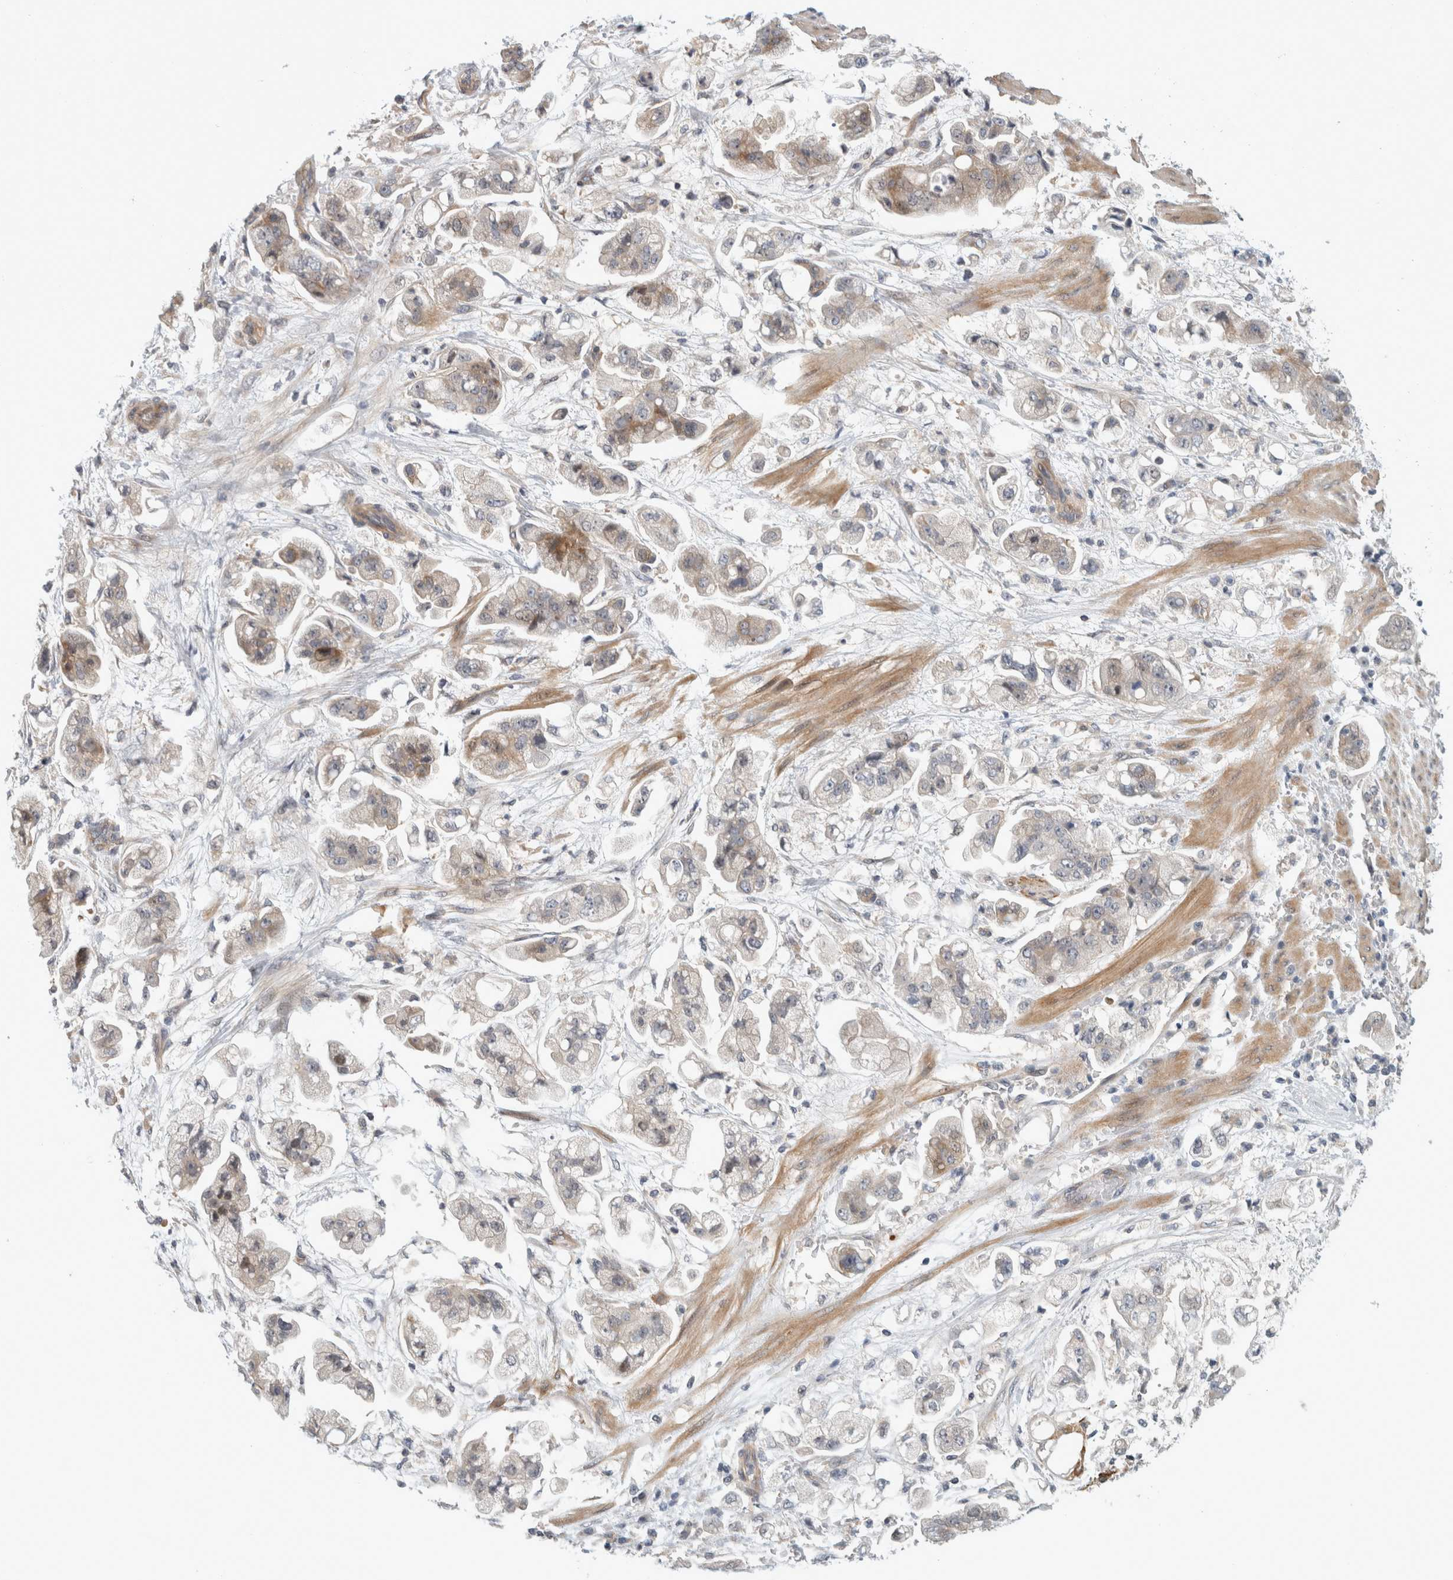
{"staining": {"intensity": "weak", "quantity": "<25%", "location": "cytoplasmic/membranous"}, "tissue": "stomach cancer", "cell_type": "Tumor cells", "image_type": "cancer", "snomed": [{"axis": "morphology", "description": "Adenocarcinoma, NOS"}, {"axis": "topography", "description": "Stomach"}], "caption": "Immunohistochemistry (IHC) histopathology image of human stomach cancer (adenocarcinoma) stained for a protein (brown), which exhibits no staining in tumor cells. (DAB immunohistochemistry visualized using brightfield microscopy, high magnification).", "gene": "ZNF804B", "patient": {"sex": "male", "age": 62}}